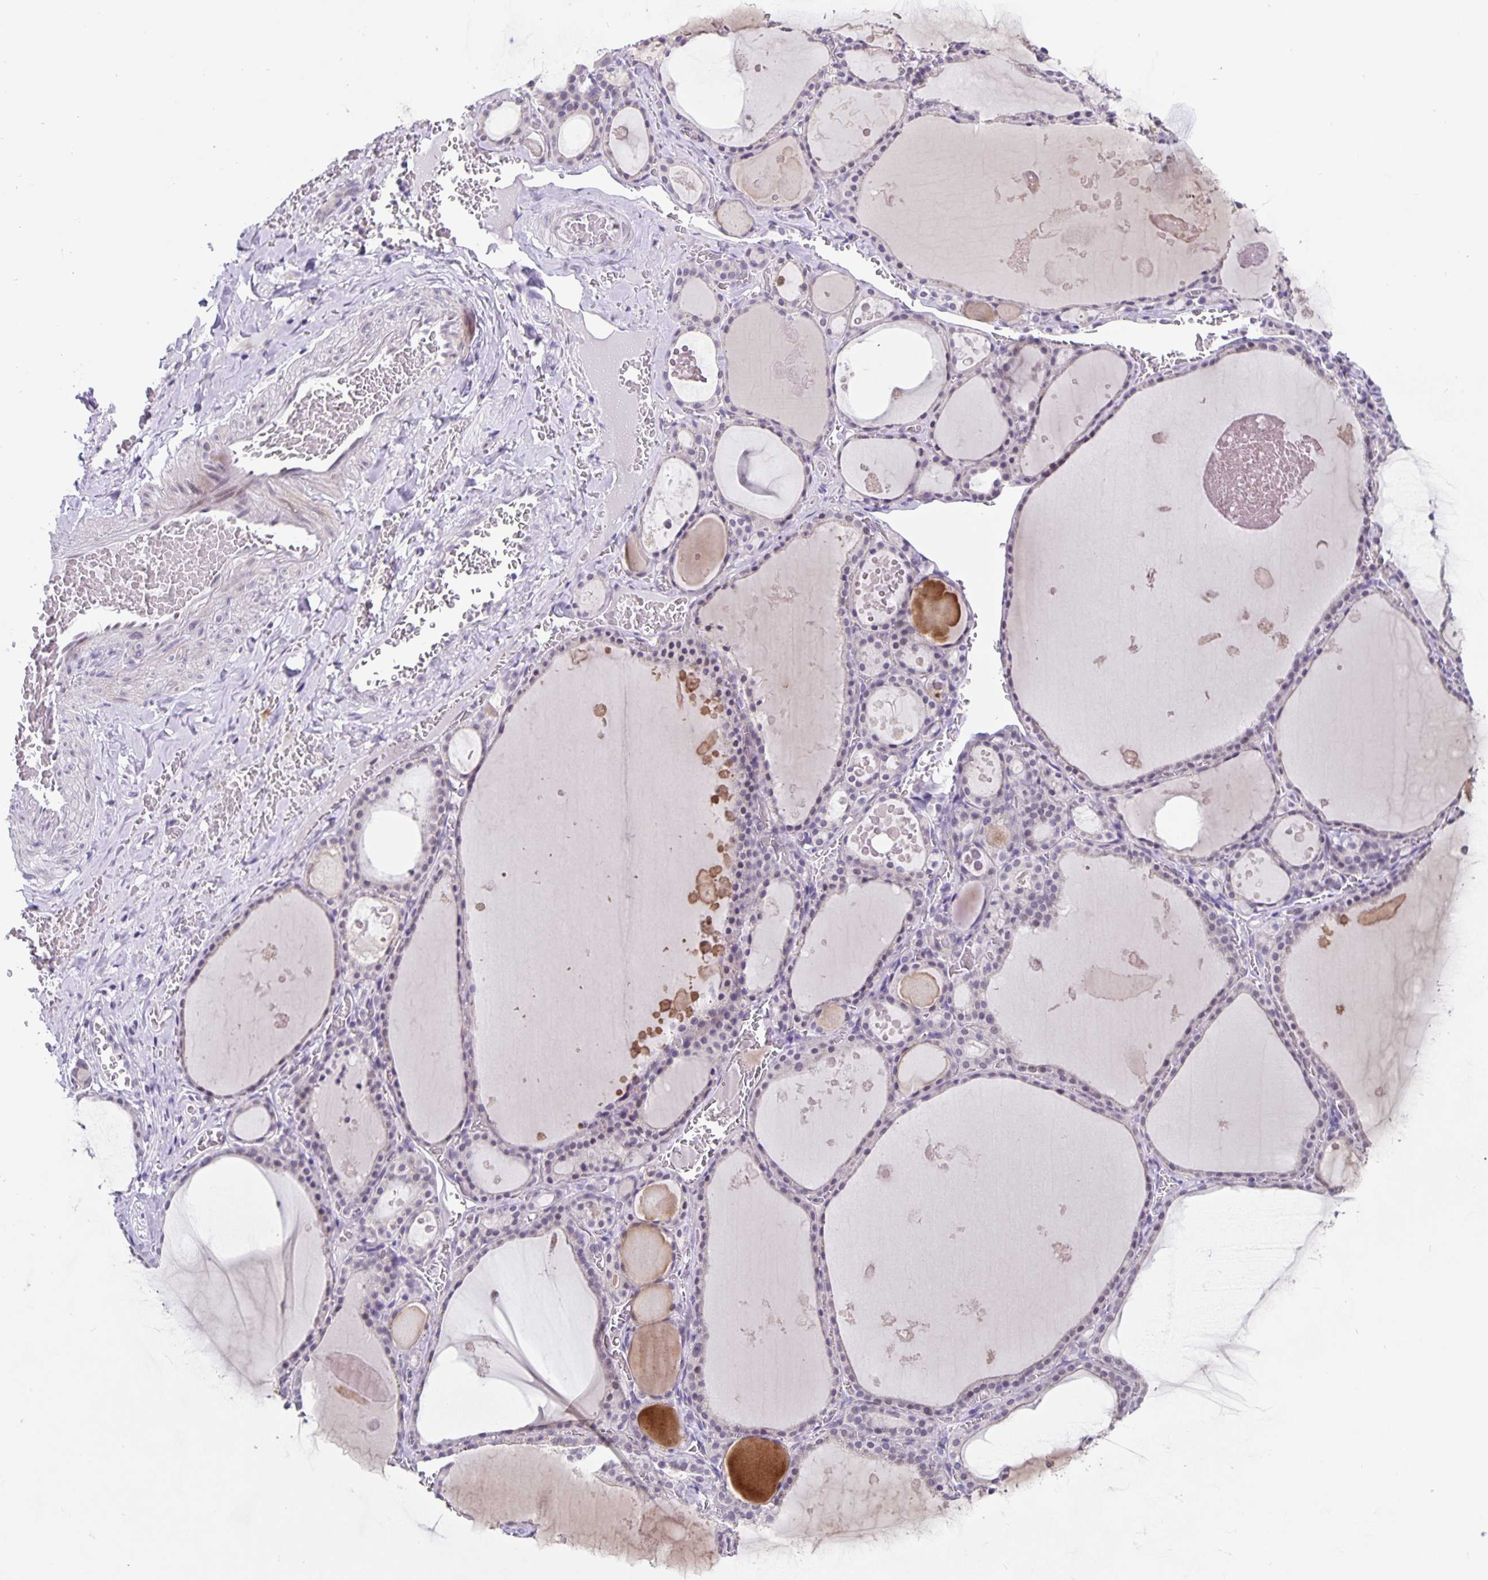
{"staining": {"intensity": "negative", "quantity": "none", "location": "none"}, "tissue": "thyroid gland", "cell_type": "Glandular cells", "image_type": "normal", "snomed": [{"axis": "morphology", "description": "Normal tissue, NOS"}, {"axis": "topography", "description": "Thyroid gland"}], "caption": "Micrograph shows no protein expression in glandular cells of normal thyroid gland. The staining was performed using DAB (3,3'-diaminobenzidine) to visualize the protein expression in brown, while the nuclei were stained in blue with hematoxylin (Magnification: 20x).", "gene": "FOSL2", "patient": {"sex": "male", "age": 56}}